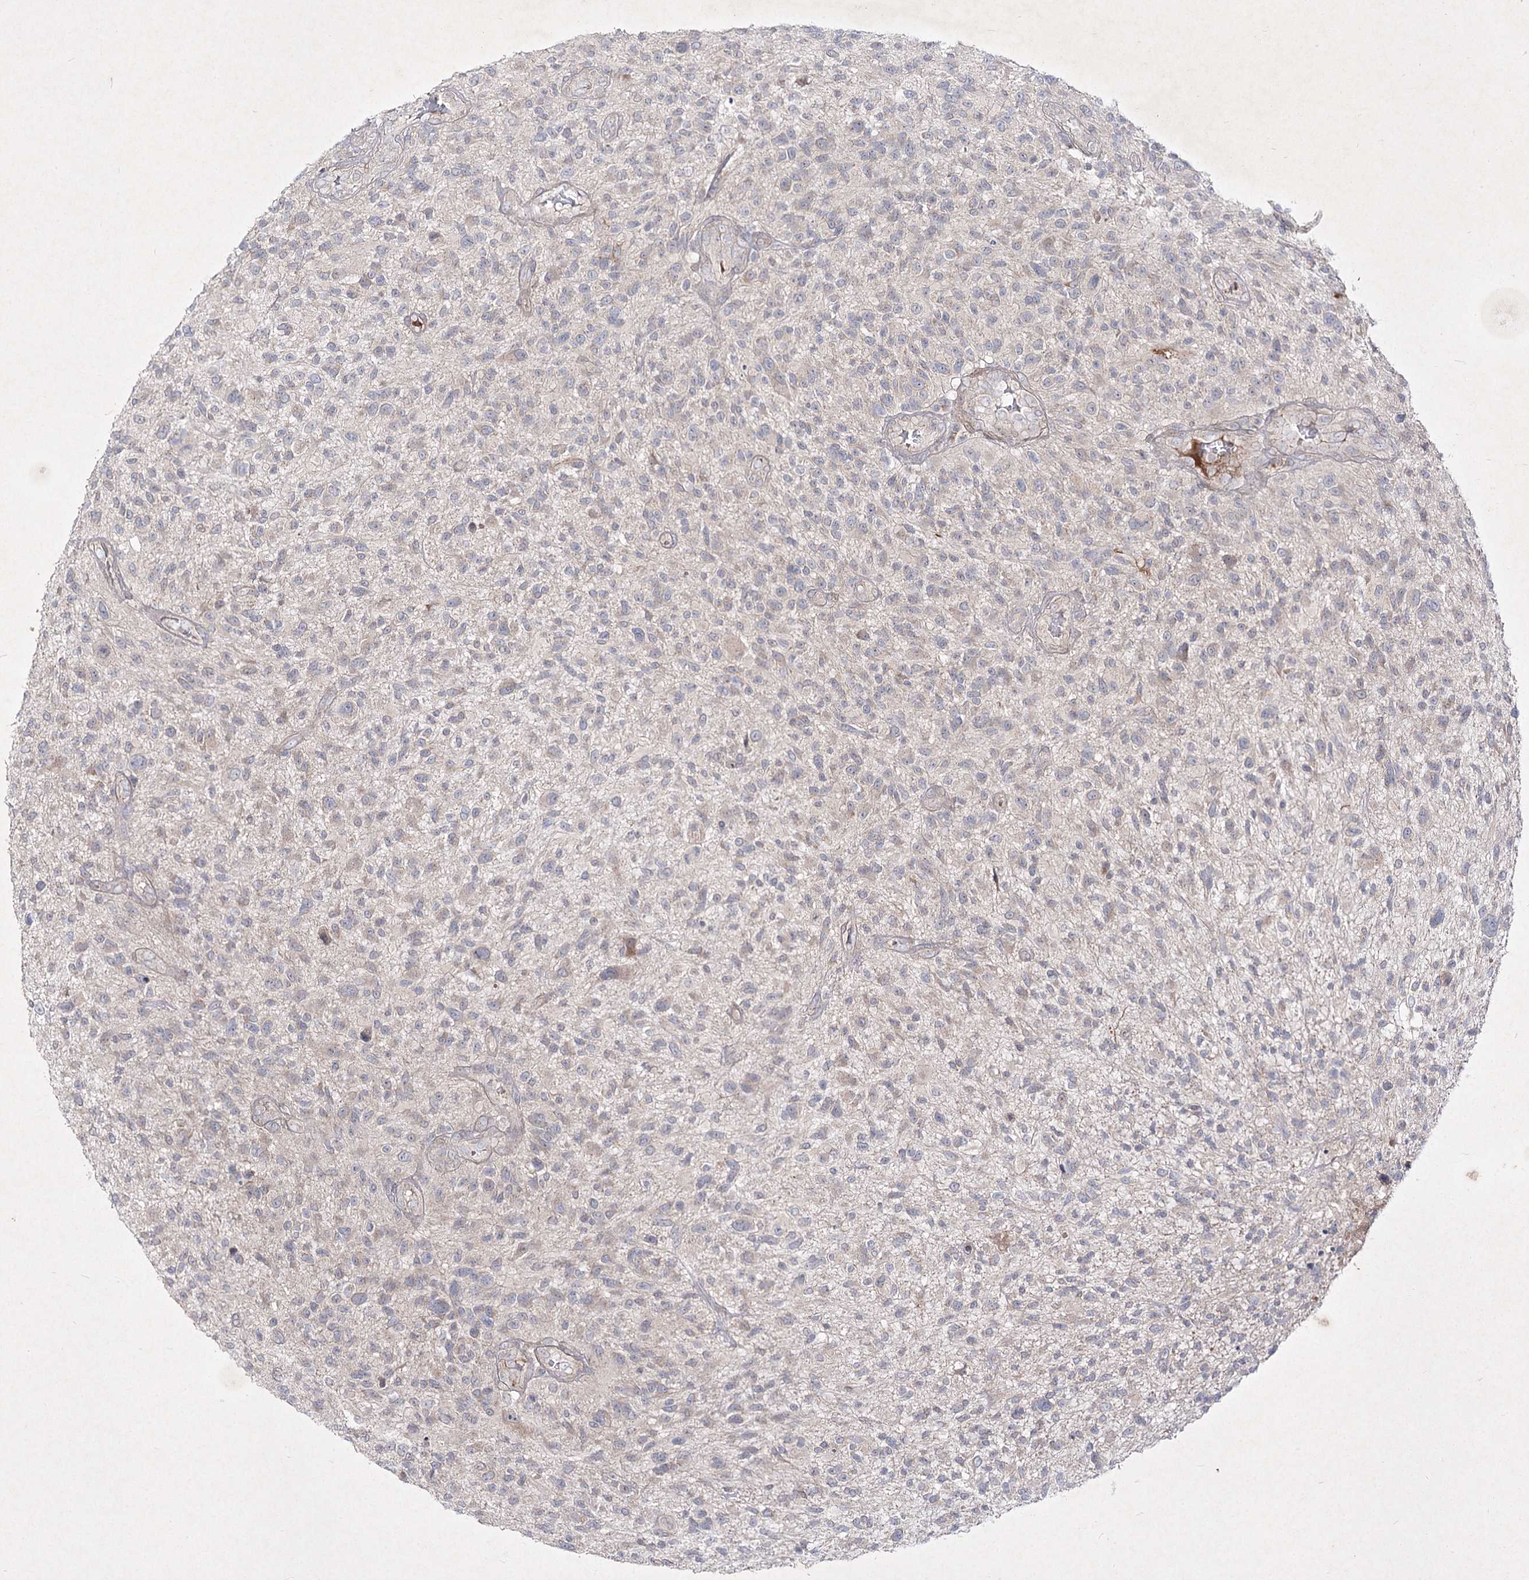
{"staining": {"intensity": "negative", "quantity": "none", "location": "none"}, "tissue": "glioma", "cell_type": "Tumor cells", "image_type": "cancer", "snomed": [{"axis": "morphology", "description": "Glioma, malignant, High grade"}, {"axis": "topography", "description": "Brain"}], "caption": "IHC of human glioma shows no positivity in tumor cells. (Brightfield microscopy of DAB immunohistochemistry (IHC) at high magnification).", "gene": "CIB2", "patient": {"sex": "male", "age": 47}}